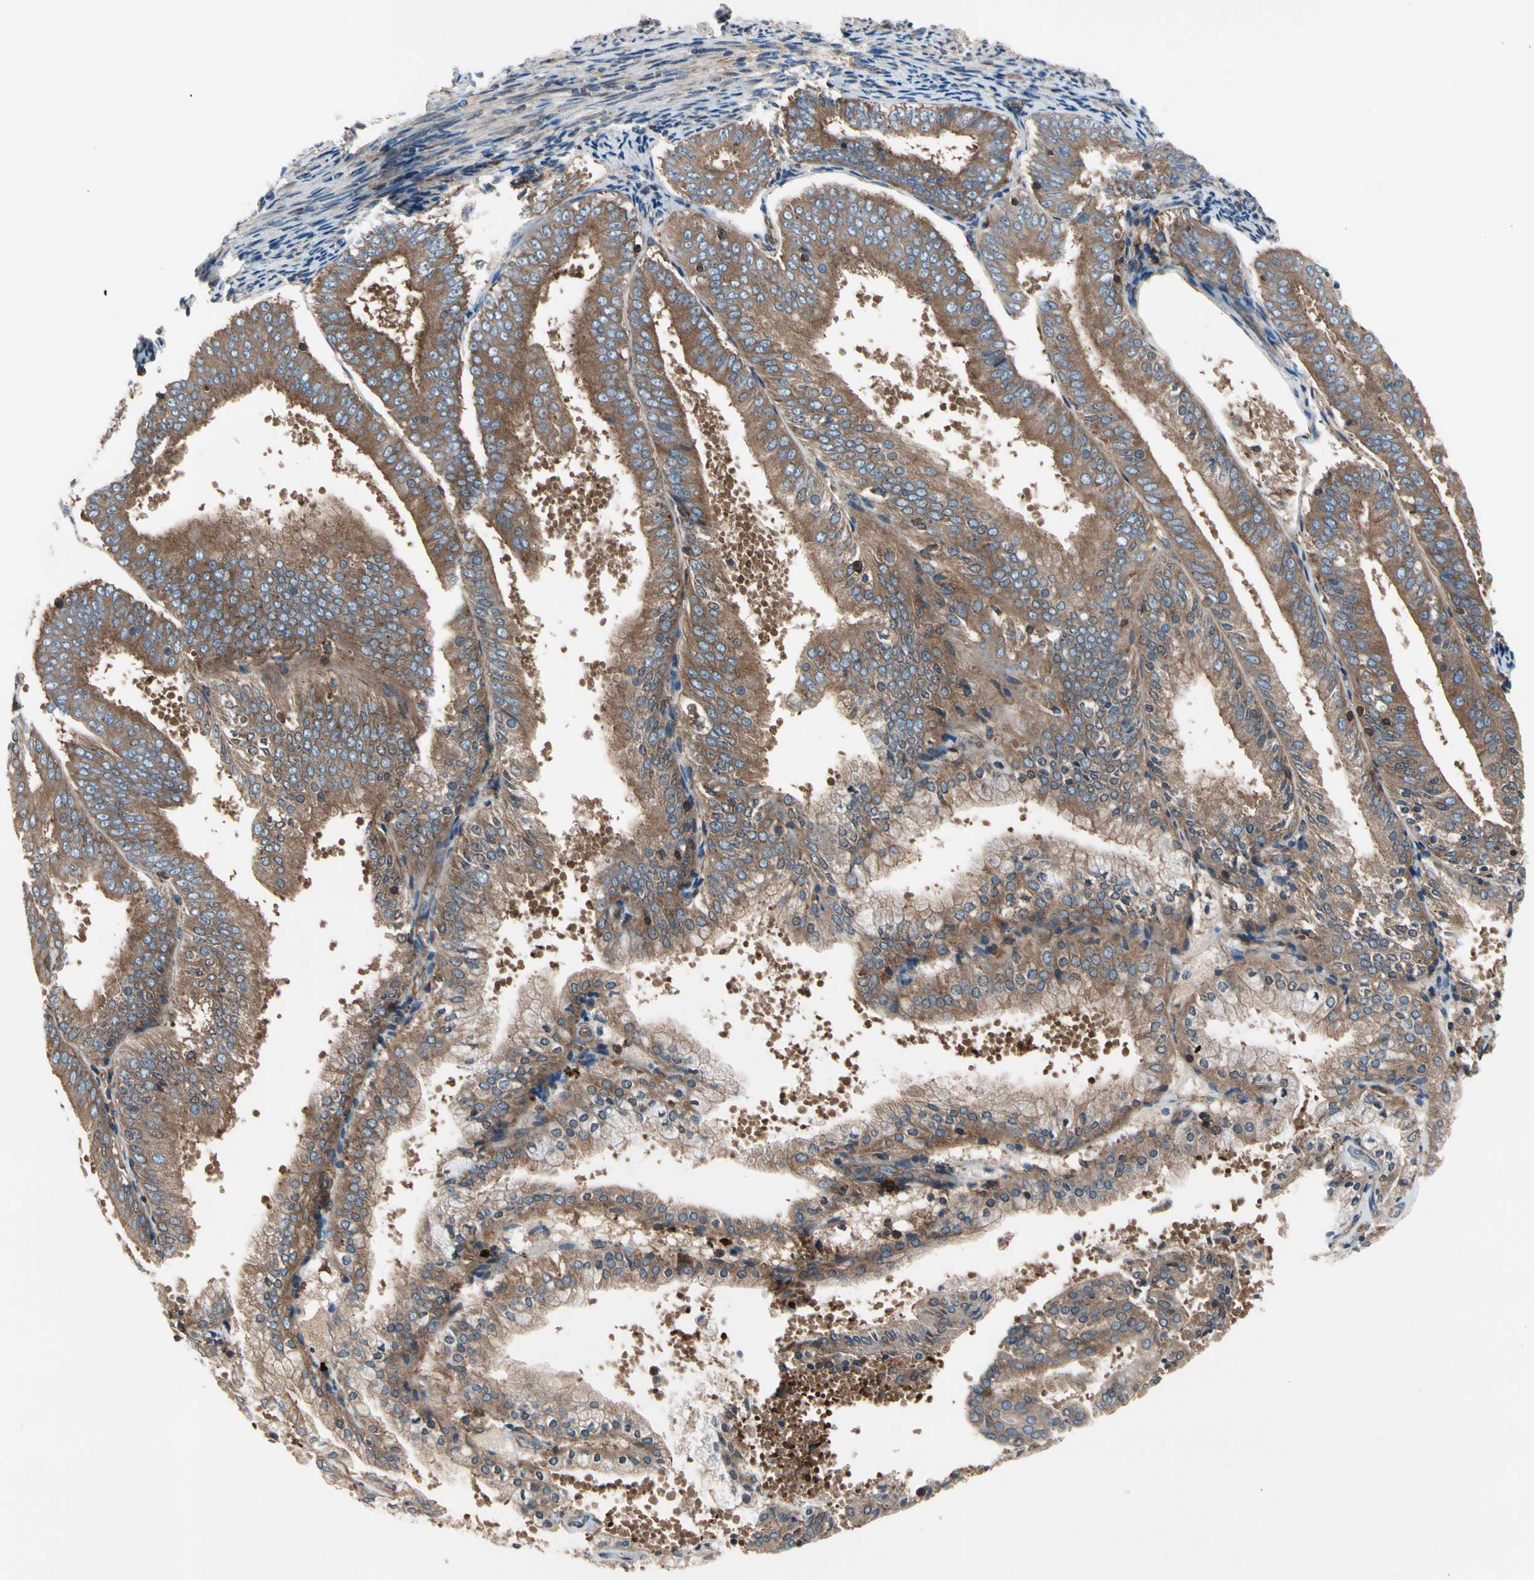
{"staining": {"intensity": "moderate", "quantity": ">75%", "location": "cytoplasmic/membranous"}, "tissue": "endometrial cancer", "cell_type": "Tumor cells", "image_type": "cancer", "snomed": [{"axis": "morphology", "description": "Adenocarcinoma, NOS"}, {"axis": "topography", "description": "Endometrium"}], "caption": "A brown stain labels moderate cytoplasmic/membranous staining of a protein in human adenocarcinoma (endometrial) tumor cells. (brown staining indicates protein expression, while blue staining denotes nuclei).", "gene": "ROCK1", "patient": {"sex": "female", "age": 63}}